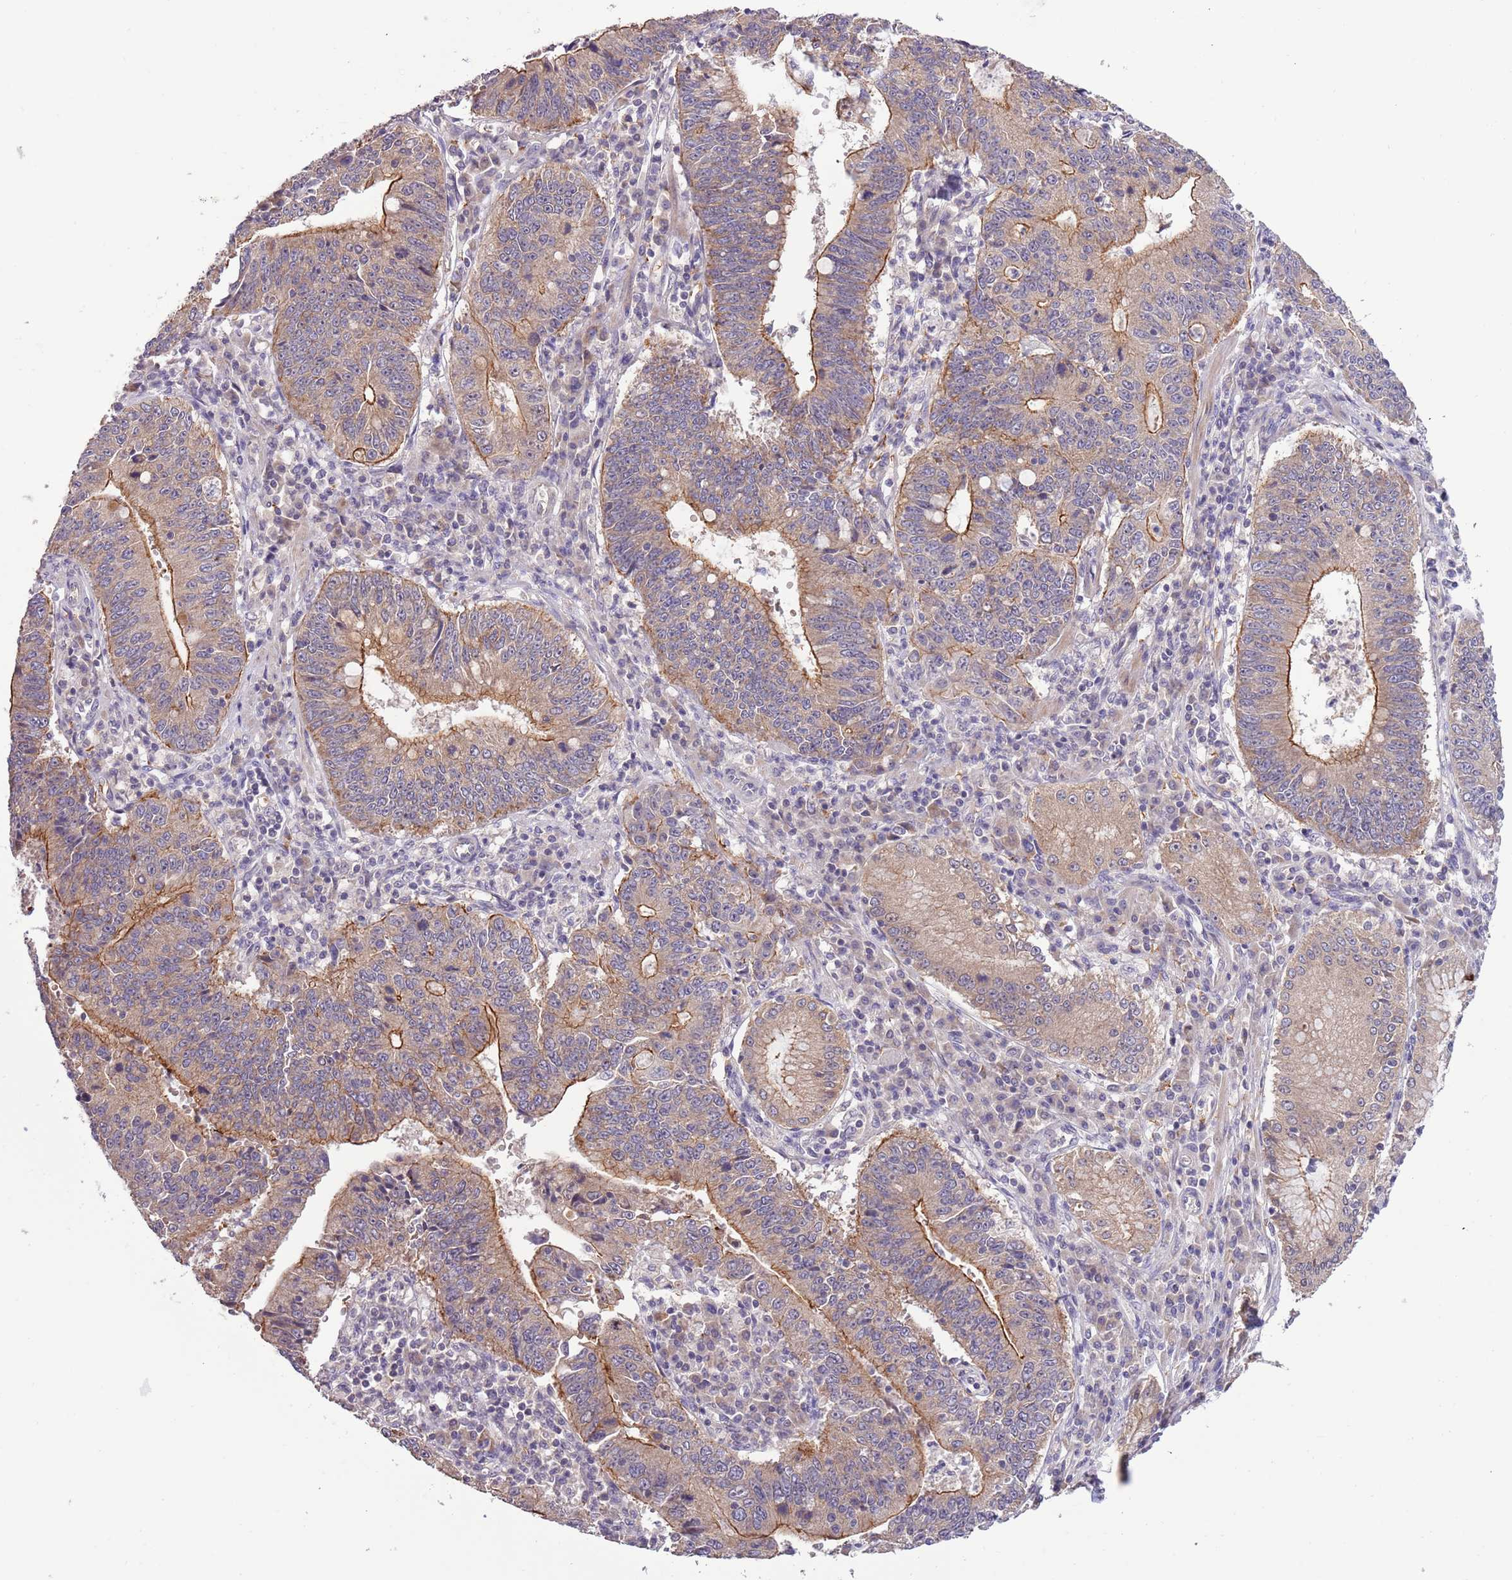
{"staining": {"intensity": "moderate", "quantity": "25%-75%", "location": "cytoplasmic/membranous"}, "tissue": "stomach cancer", "cell_type": "Tumor cells", "image_type": "cancer", "snomed": [{"axis": "morphology", "description": "Adenocarcinoma, NOS"}, {"axis": "topography", "description": "Stomach"}], "caption": "Protein expression by IHC shows moderate cytoplasmic/membranous positivity in approximately 25%-75% of tumor cells in stomach cancer.", "gene": "SHROOM3", "patient": {"sex": "male", "age": 59}}